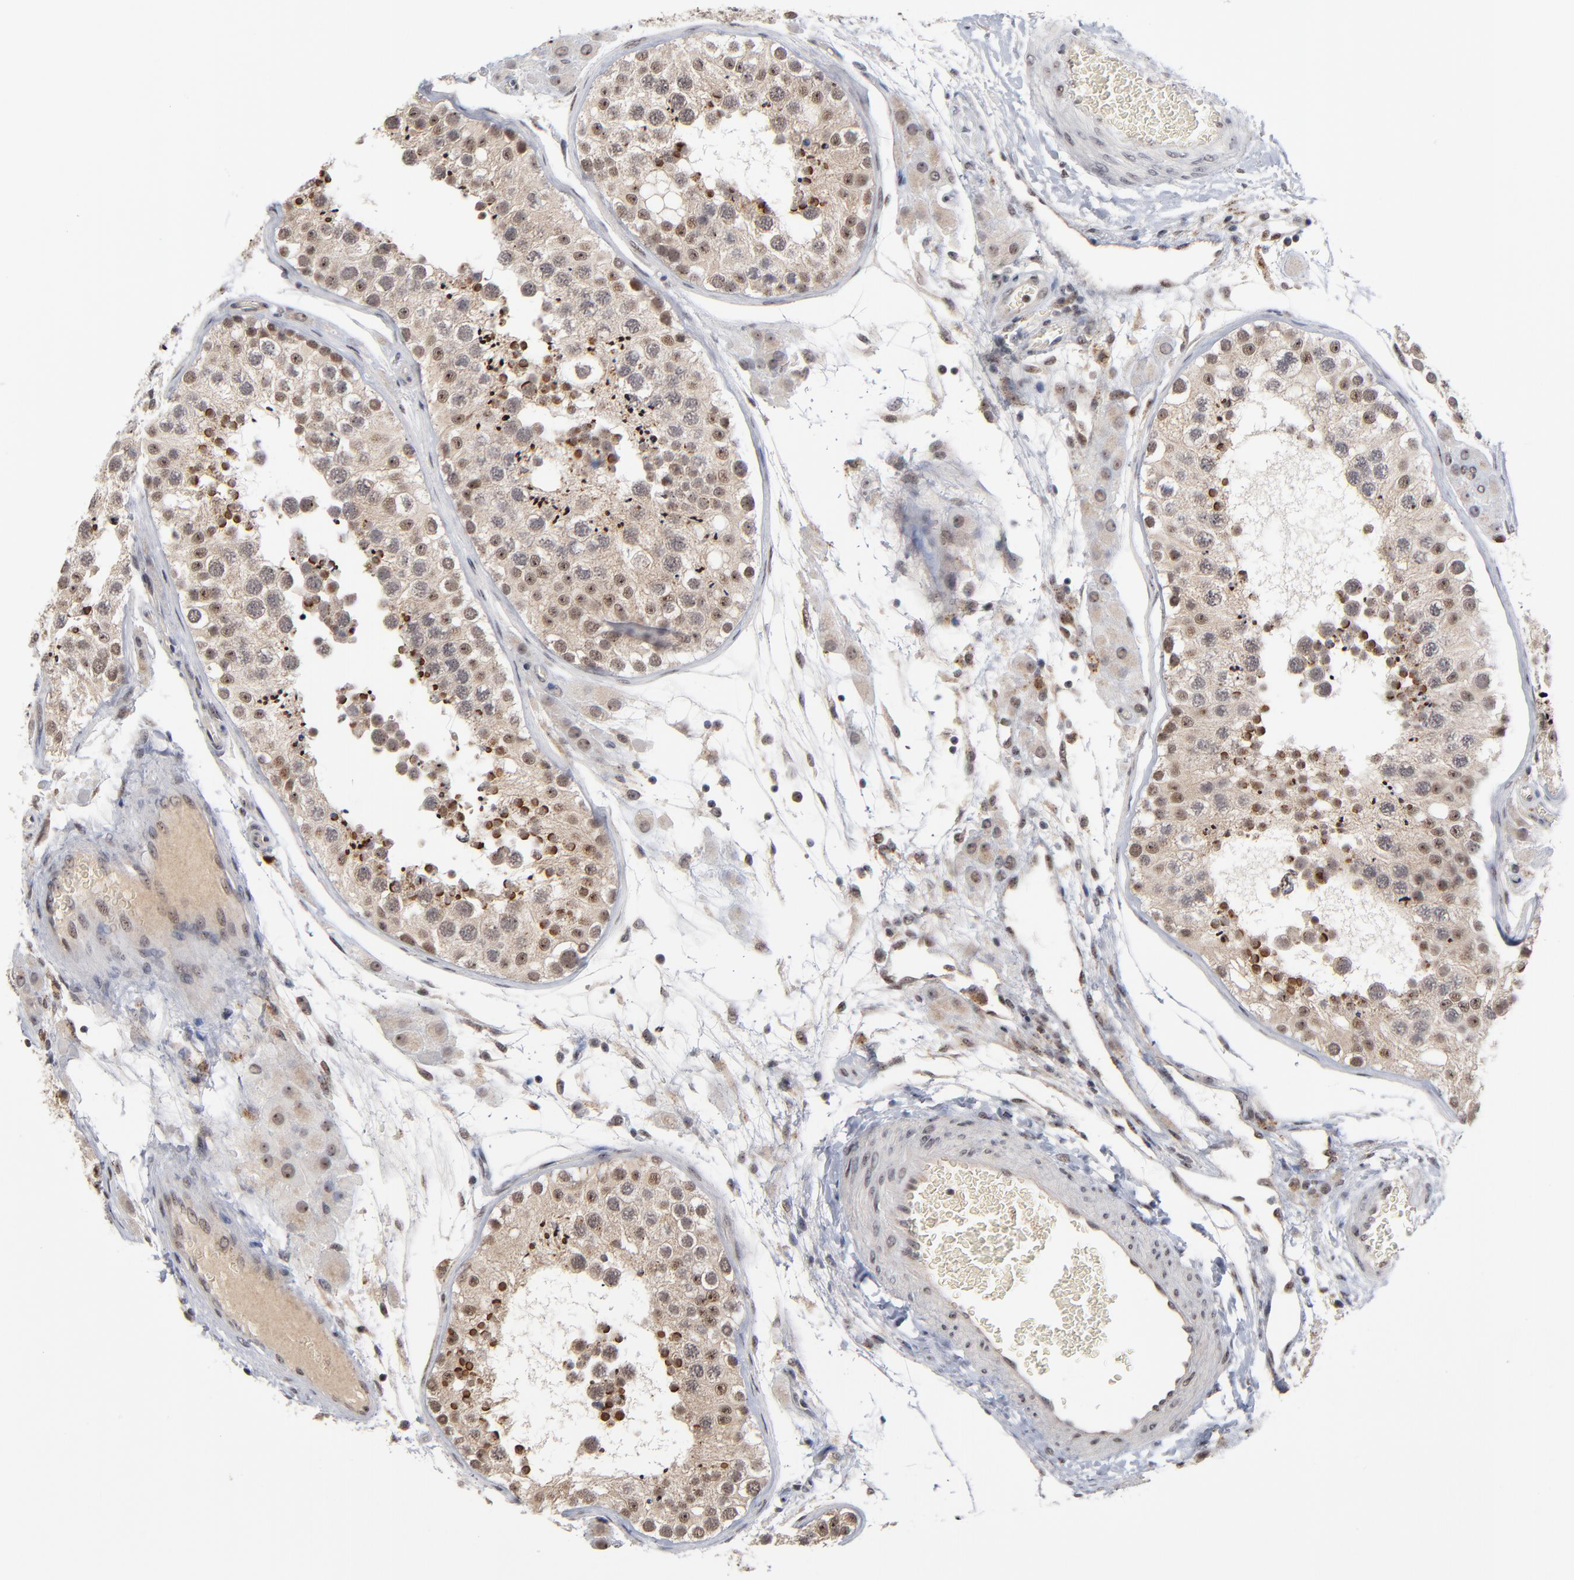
{"staining": {"intensity": "strong", "quantity": ">75%", "location": "cytoplasmic/membranous,nuclear"}, "tissue": "testis", "cell_type": "Cells in seminiferous ducts", "image_type": "normal", "snomed": [{"axis": "morphology", "description": "Normal tissue, NOS"}, {"axis": "topography", "description": "Testis"}], "caption": "Testis stained with DAB IHC shows high levels of strong cytoplasmic/membranous,nuclear expression in approximately >75% of cells in seminiferous ducts. Immunohistochemistry stains the protein in brown and the nuclei are stained blue.", "gene": "ZNF419", "patient": {"sex": "male", "age": 26}}